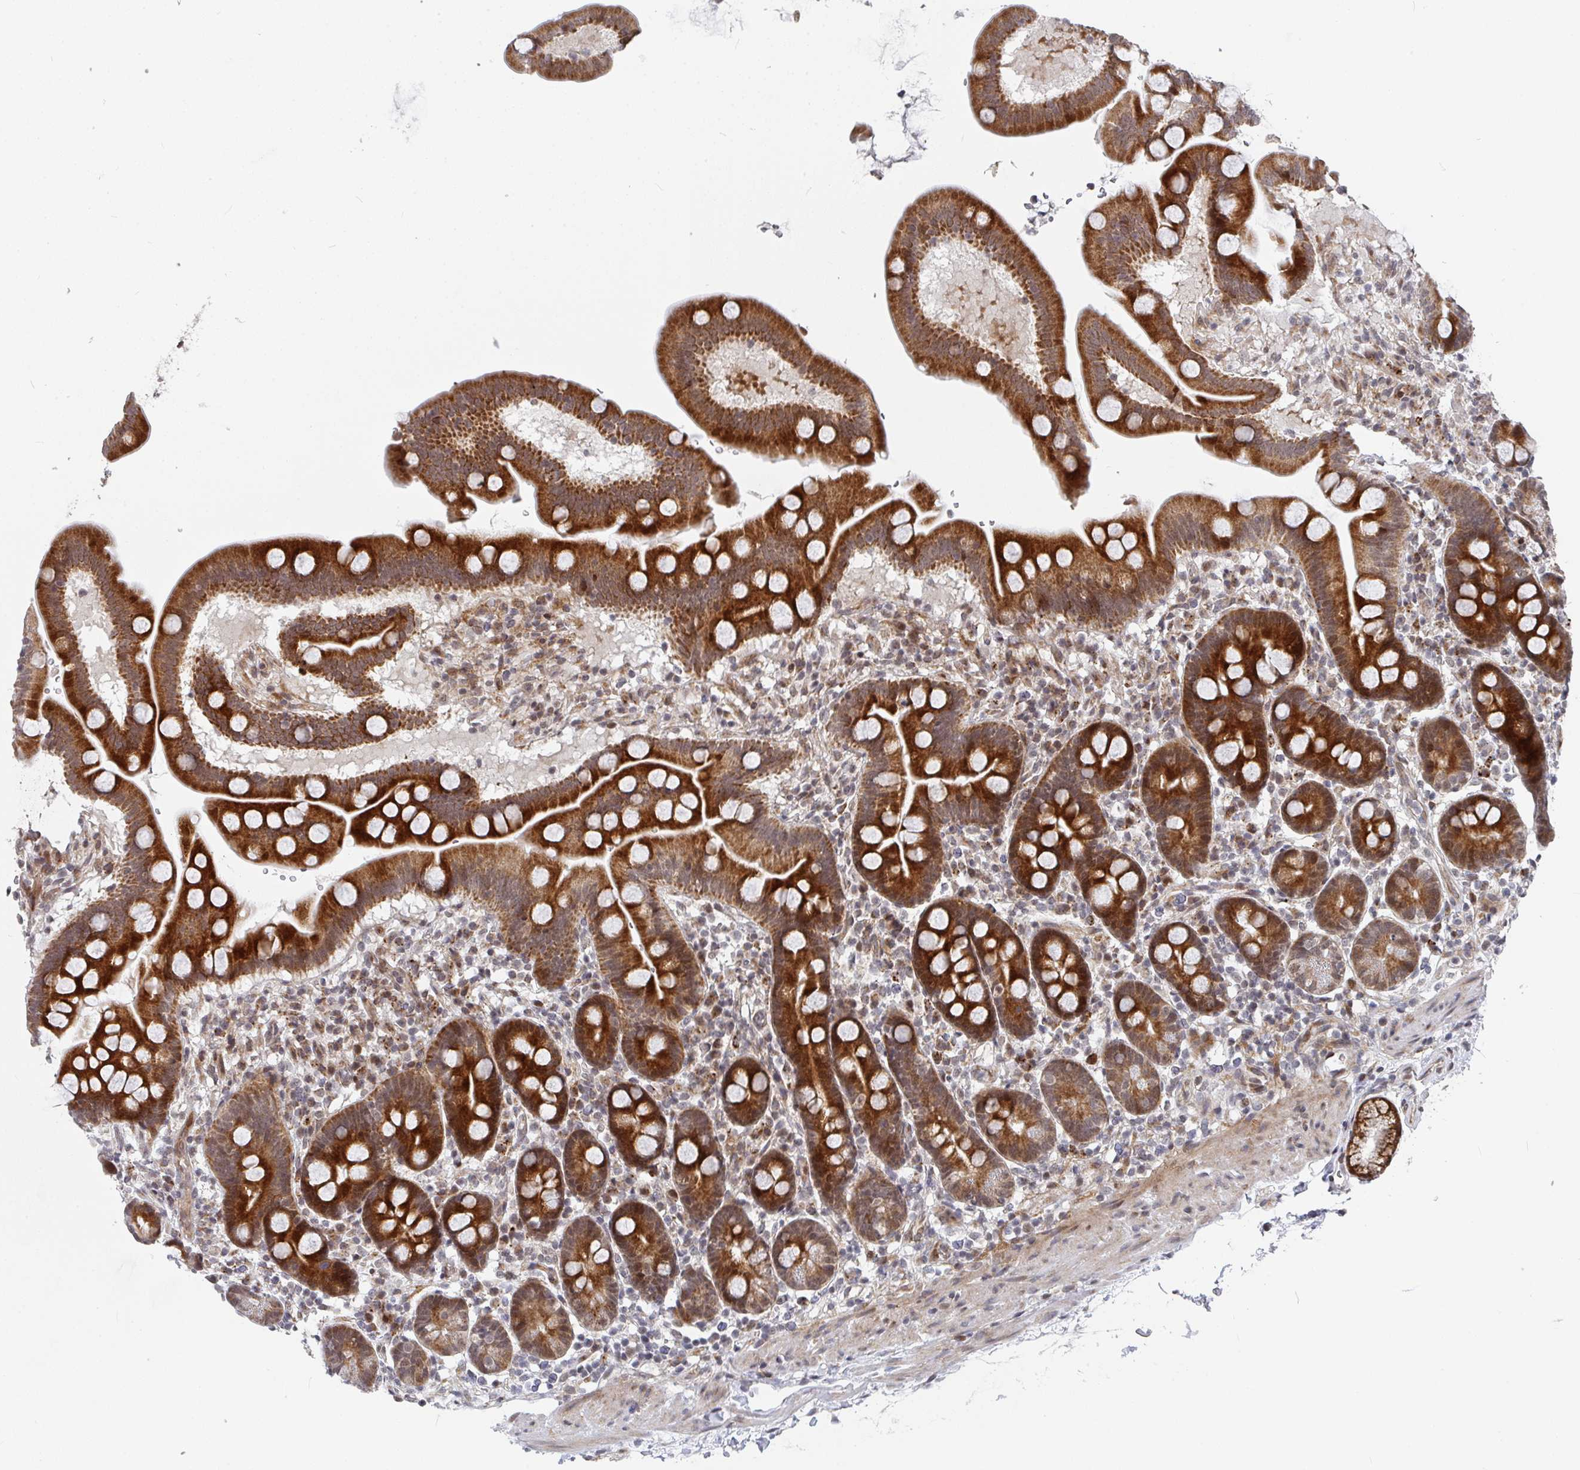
{"staining": {"intensity": "strong", "quantity": ">75%", "location": "cytoplasmic/membranous"}, "tissue": "duodenum", "cell_type": "Glandular cells", "image_type": "normal", "snomed": [{"axis": "morphology", "description": "Normal tissue, NOS"}, {"axis": "topography", "description": "Duodenum"}], "caption": "This is a micrograph of IHC staining of unremarkable duodenum, which shows strong expression in the cytoplasmic/membranous of glandular cells.", "gene": "RBBP5", "patient": {"sex": "male", "age": 59}}